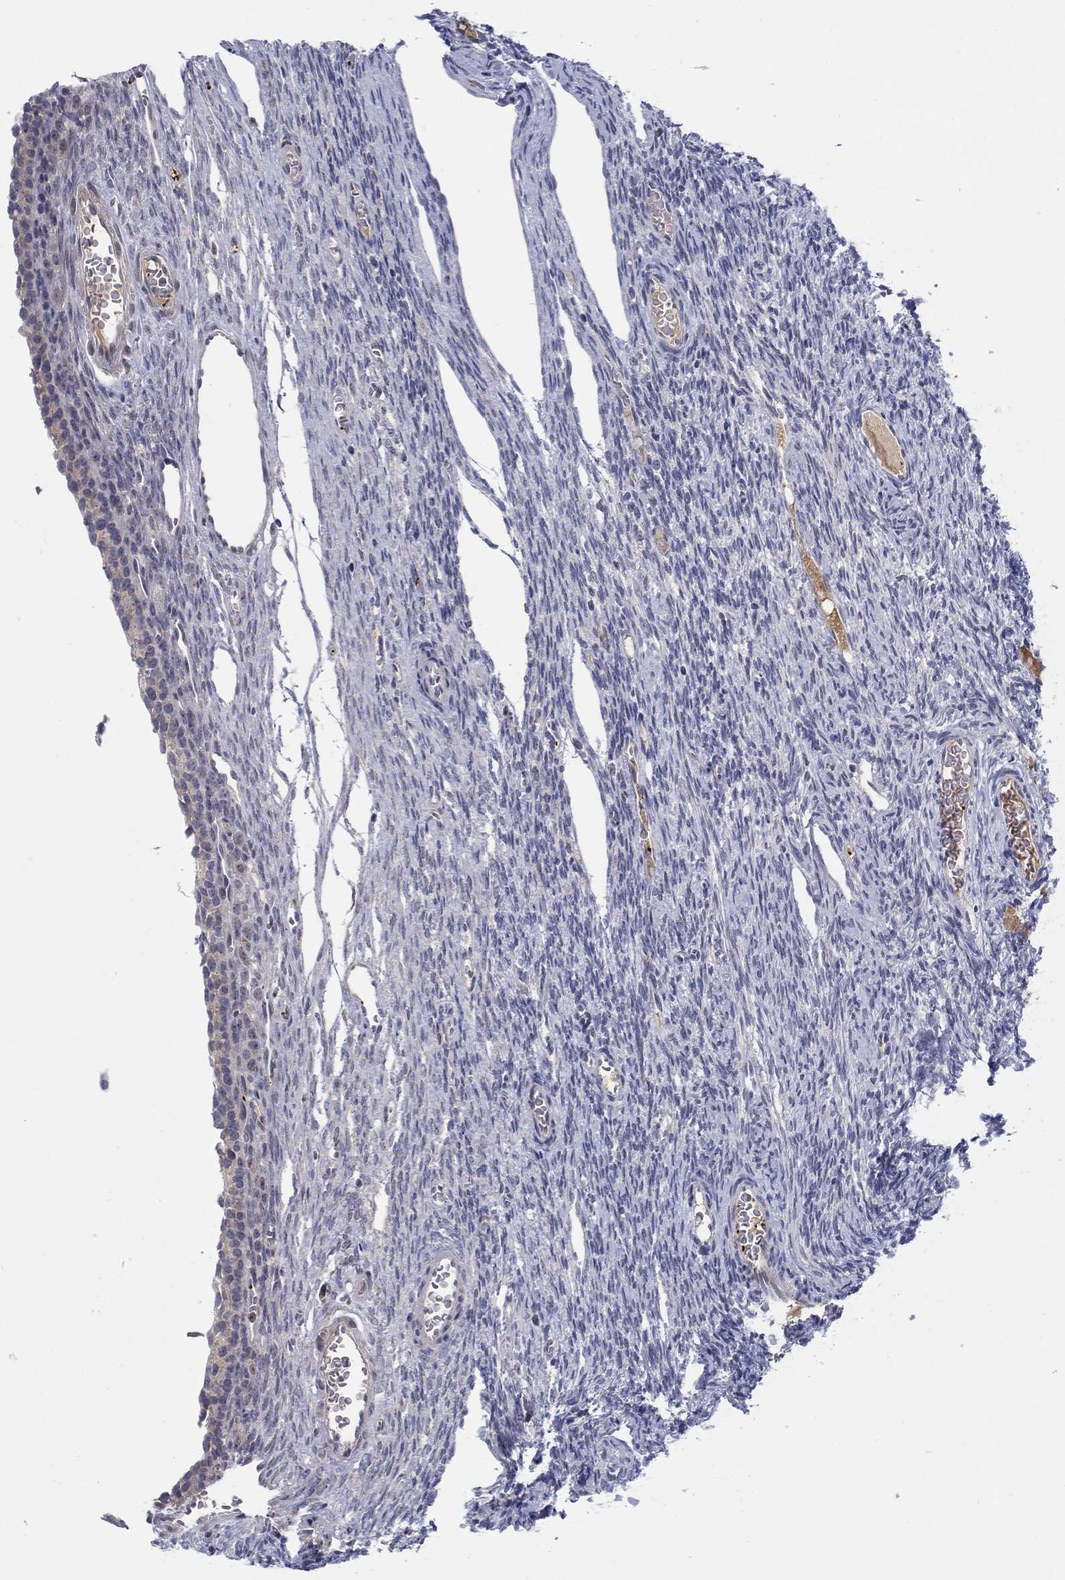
{"staining": {"intensity": "negative", "quantity": "none", "location": "none"}, "tissue": "ovary", "cell_type": "Follicle cells", "image_type": "normal", "snomed": [{"axis": "morphology", "description": "Normal tissue, NOS"}, {"axis": "topography", "description": "Ovary"}], "caption": "A high-resolution photomicrograph shows immunohistochemistry staining of unremarkable ovary, which demonstrates no significant positivity in follicle cells.", "gene": "ALOX12", "patient": {"sex": "female", "age": 27}}